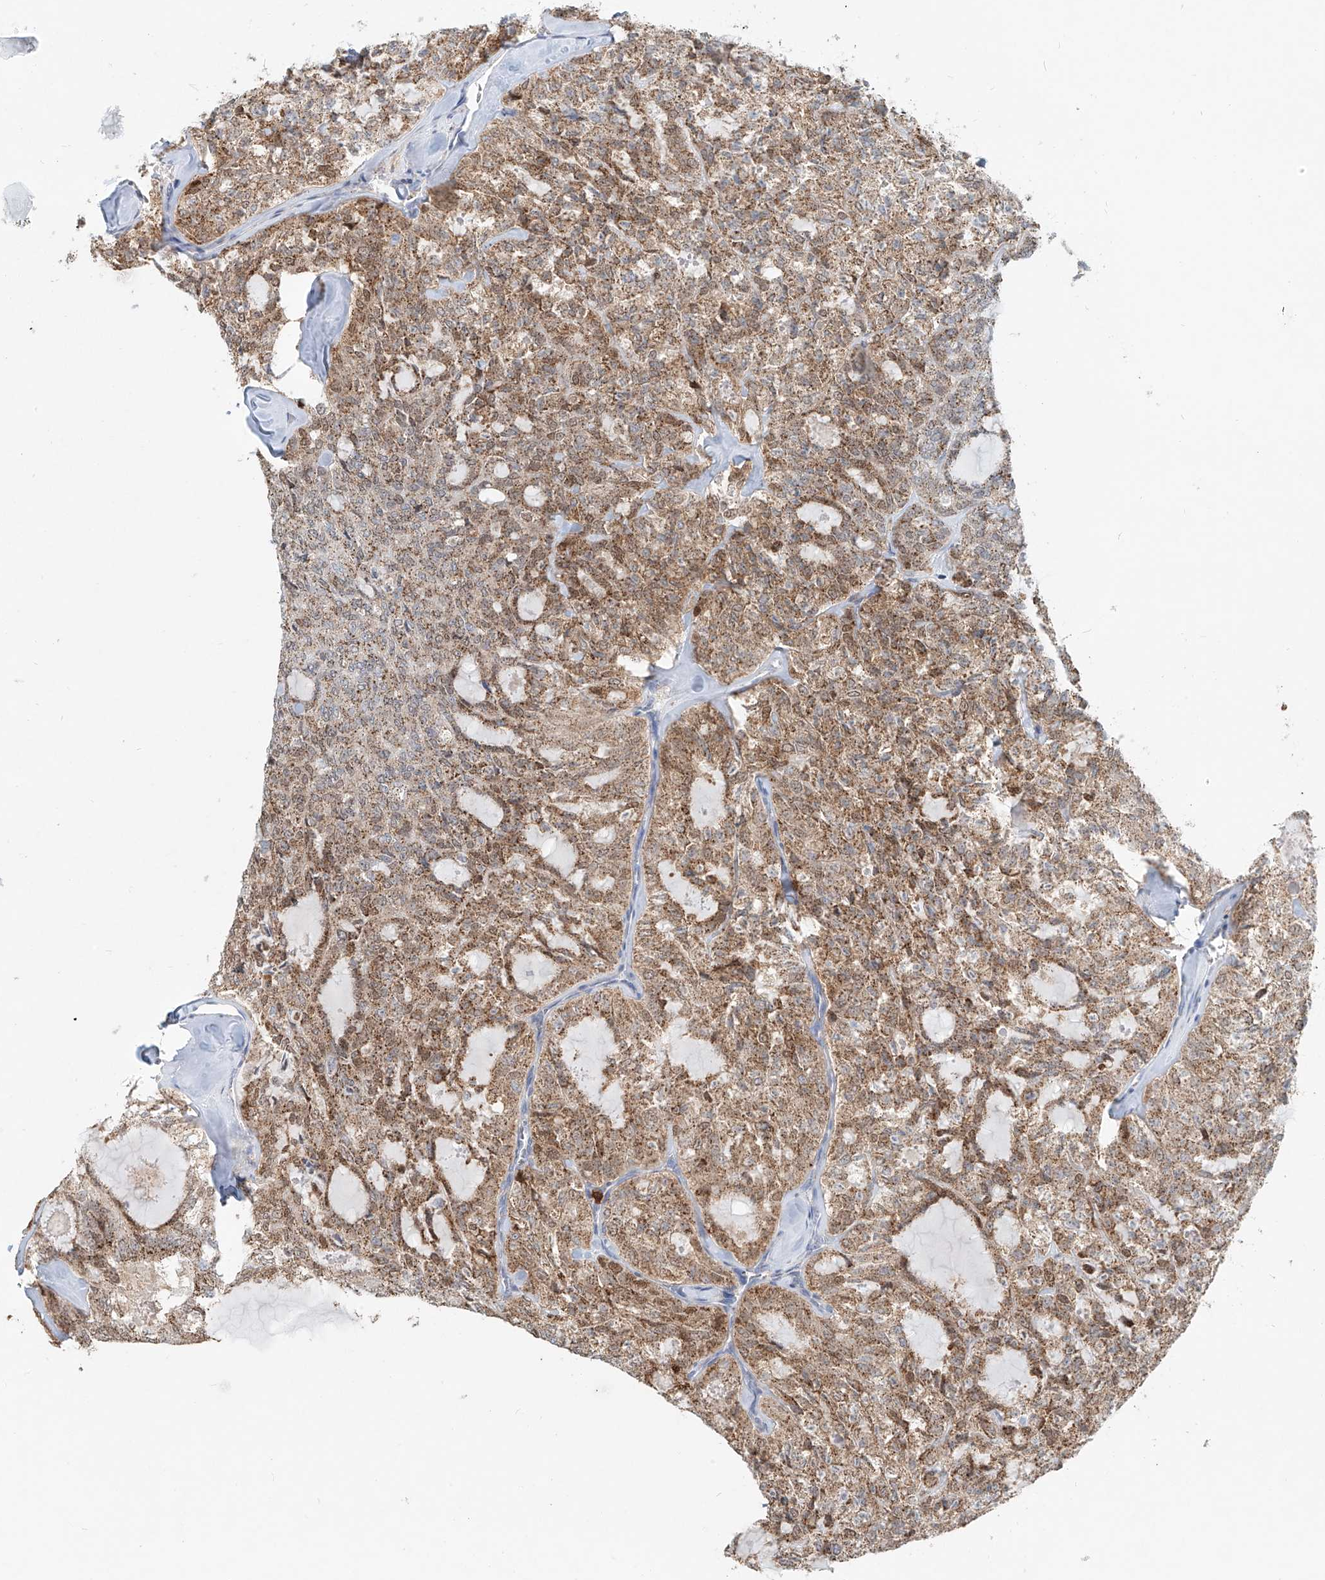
{"staining": {"intensity": "moderate", "quantity": ">75%", "location": "cytoplasmic/membranous,nuclear"}, "tissue": "thyroid cancer", "cell_type": "Tumor cells", "image_type": "cancer", "snomed": [{"axis": "morphology", "description": "Follicular adenoma carcinoma, NOS"}, {"axis": "topography", "description": "Thyroid gland"}], "caption": "Human follicular adenoma carcinoma (thyroid) stained with a brown dye reveals moderate cytoplasmic/membranous and nuclear positive staining in about >75% of tumor cells.", "gene": "PTPRA", "patient": {"sex": "male", "age": 75}}